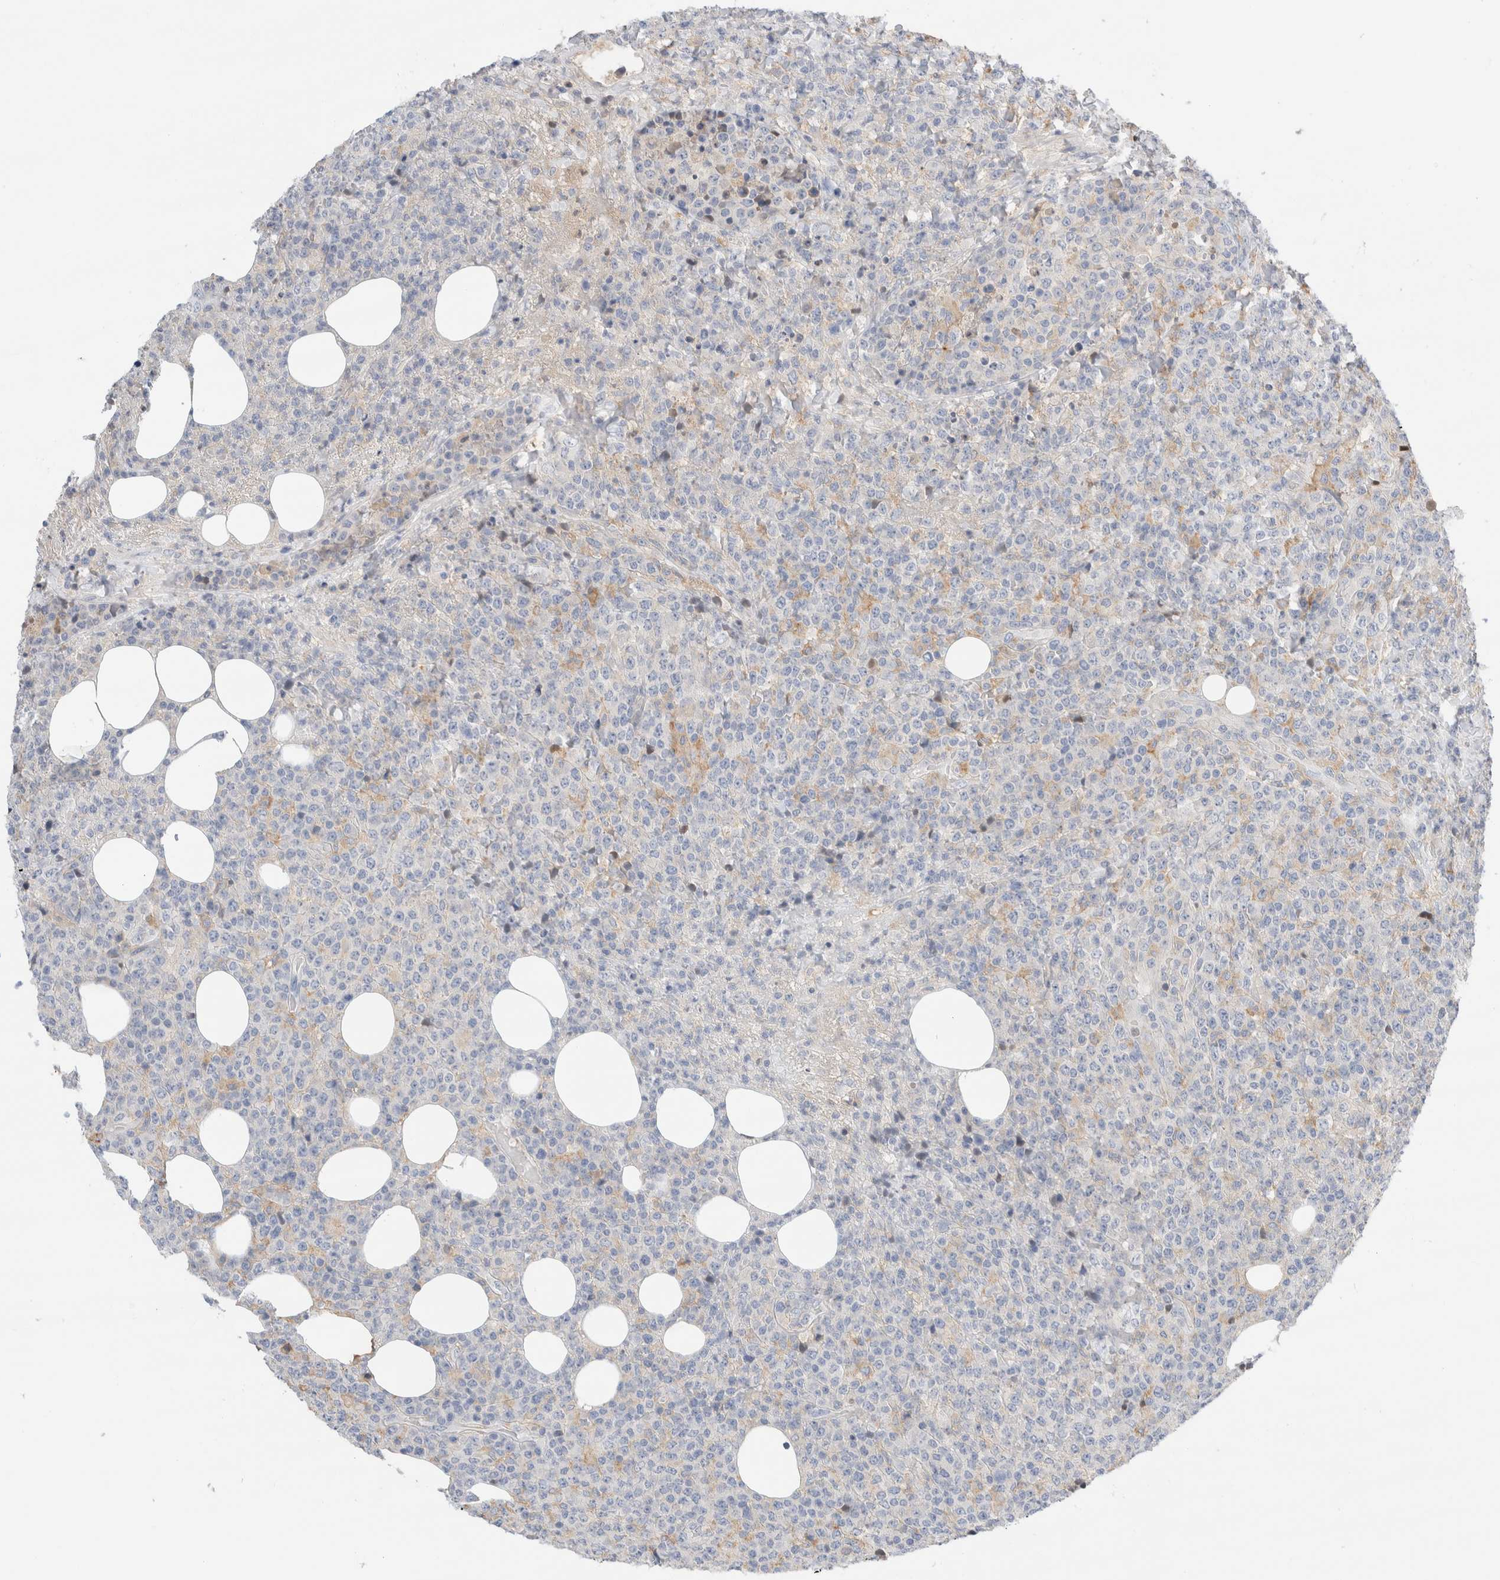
{"staining": {"intensity": "negative", "quantity": "none", "location": "none"}, "tissue": "lymphoma", "cell_type": "Tumor cells", "image_type": "cancer", "snomed": [{"axis": "morphology", "description": "Malignant lymphoma, non-Hodgkin's type, High grade"}, {"axis": "topography", "description": "Lymph node"}], "caption": "High magnification brightfield microscopy of lymphoma stained with DAB (brown) and counterstained with hematoxylin (blue): tumor cells show no significant positivity. (Stains: DAB (3,3'-diaminobenzidine) IHC with hematoxylin counter stain, Microscopy: brightfield microscopy at high magnification).", "gene": "ADAM30", "patient": {"sex": "male", "age": 13}}